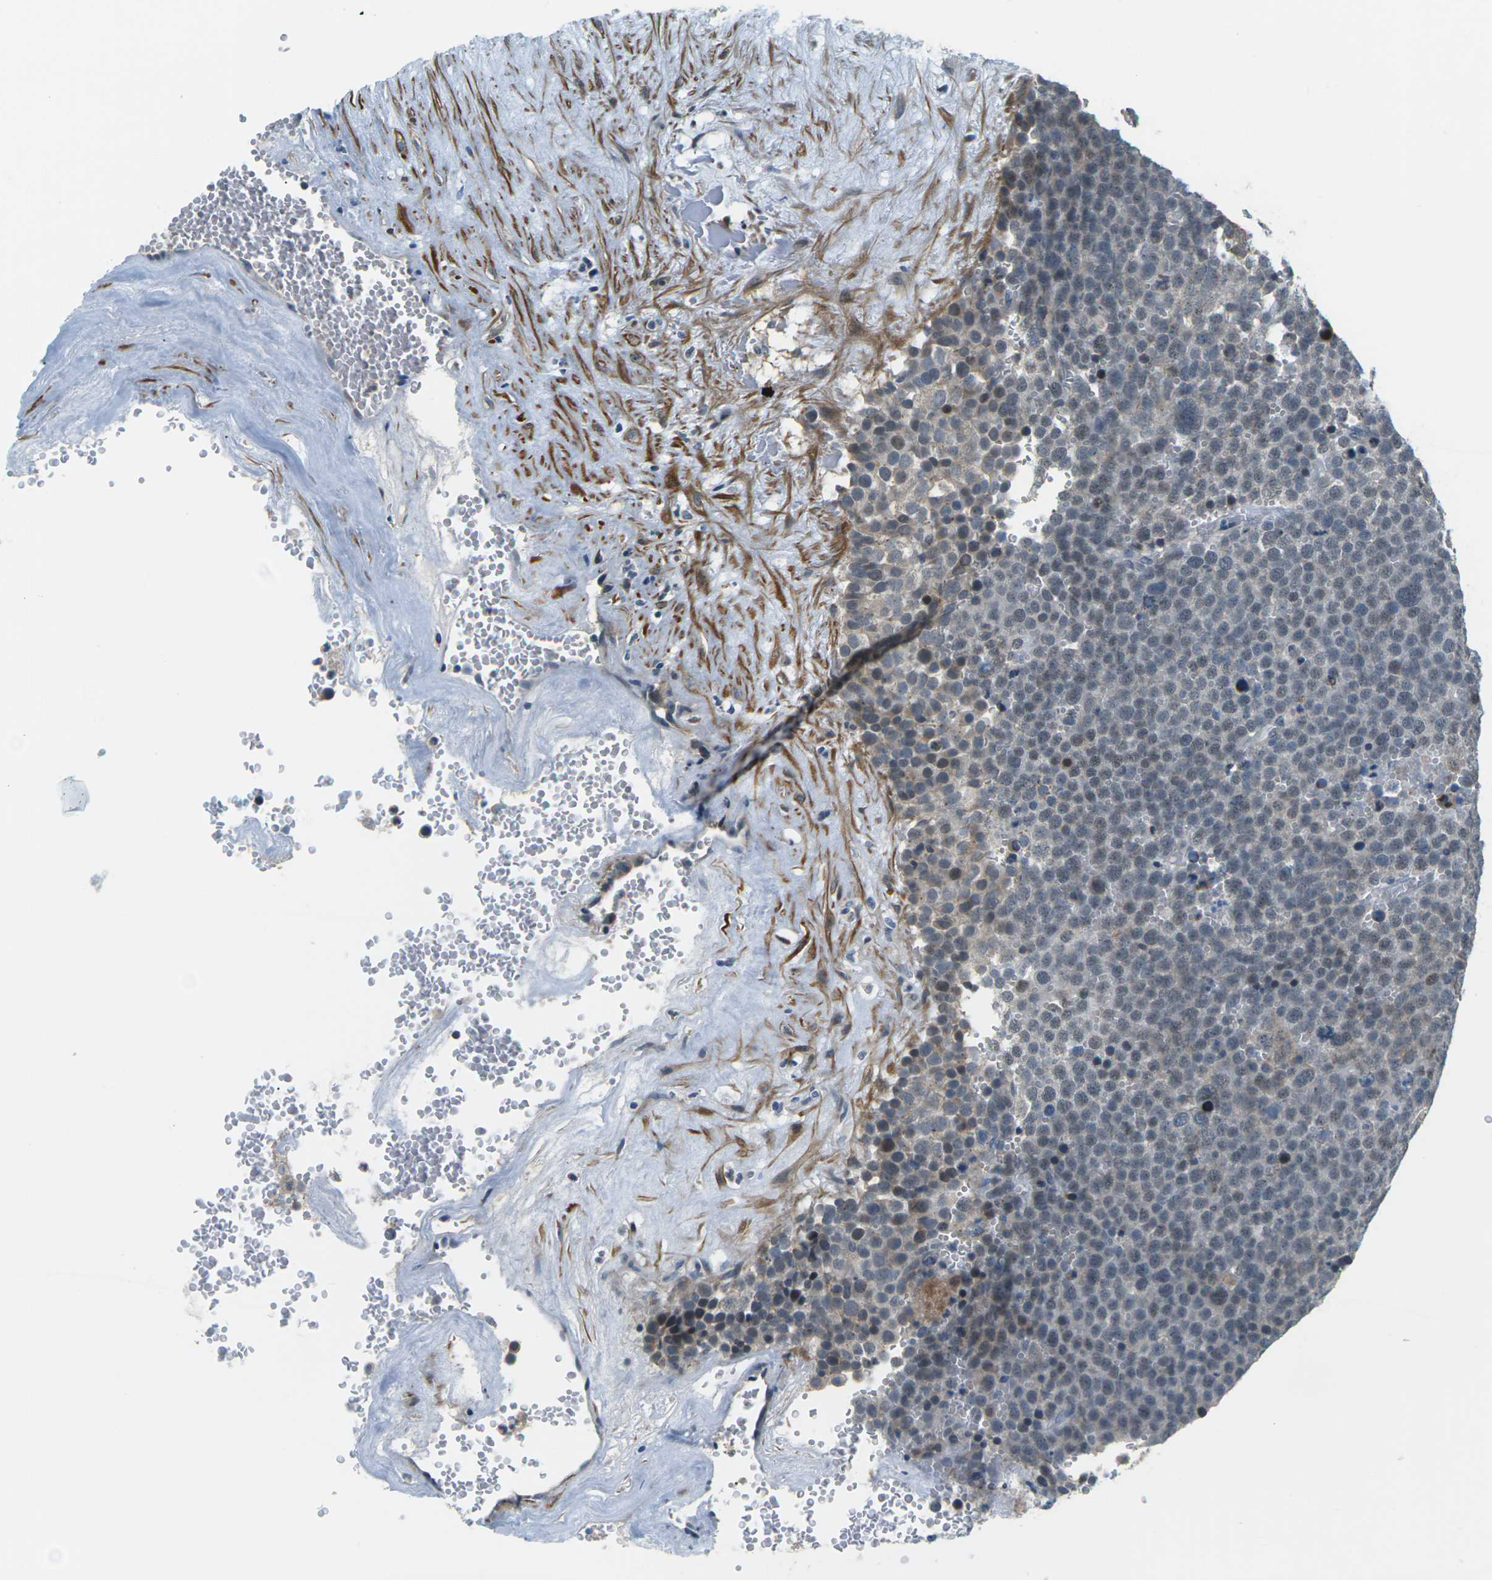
{"staining": {"intensity": "negative", "quantity": "none", "location": "none"}, "tissue": "testis cancer", "cell_type": "Tumor cells", "image_type": "cancer", "snomed": [{"axis": "morphology", "description": "Seminoma, NOS"}, {"axis": "topography", "description": "Testis"}], "caption": "Immunohistochemistry of seminoma (testis) displays no staining in tumor cells.", "gene": "SLC13A3", "patient": {"sex": "male", "age": 71}}